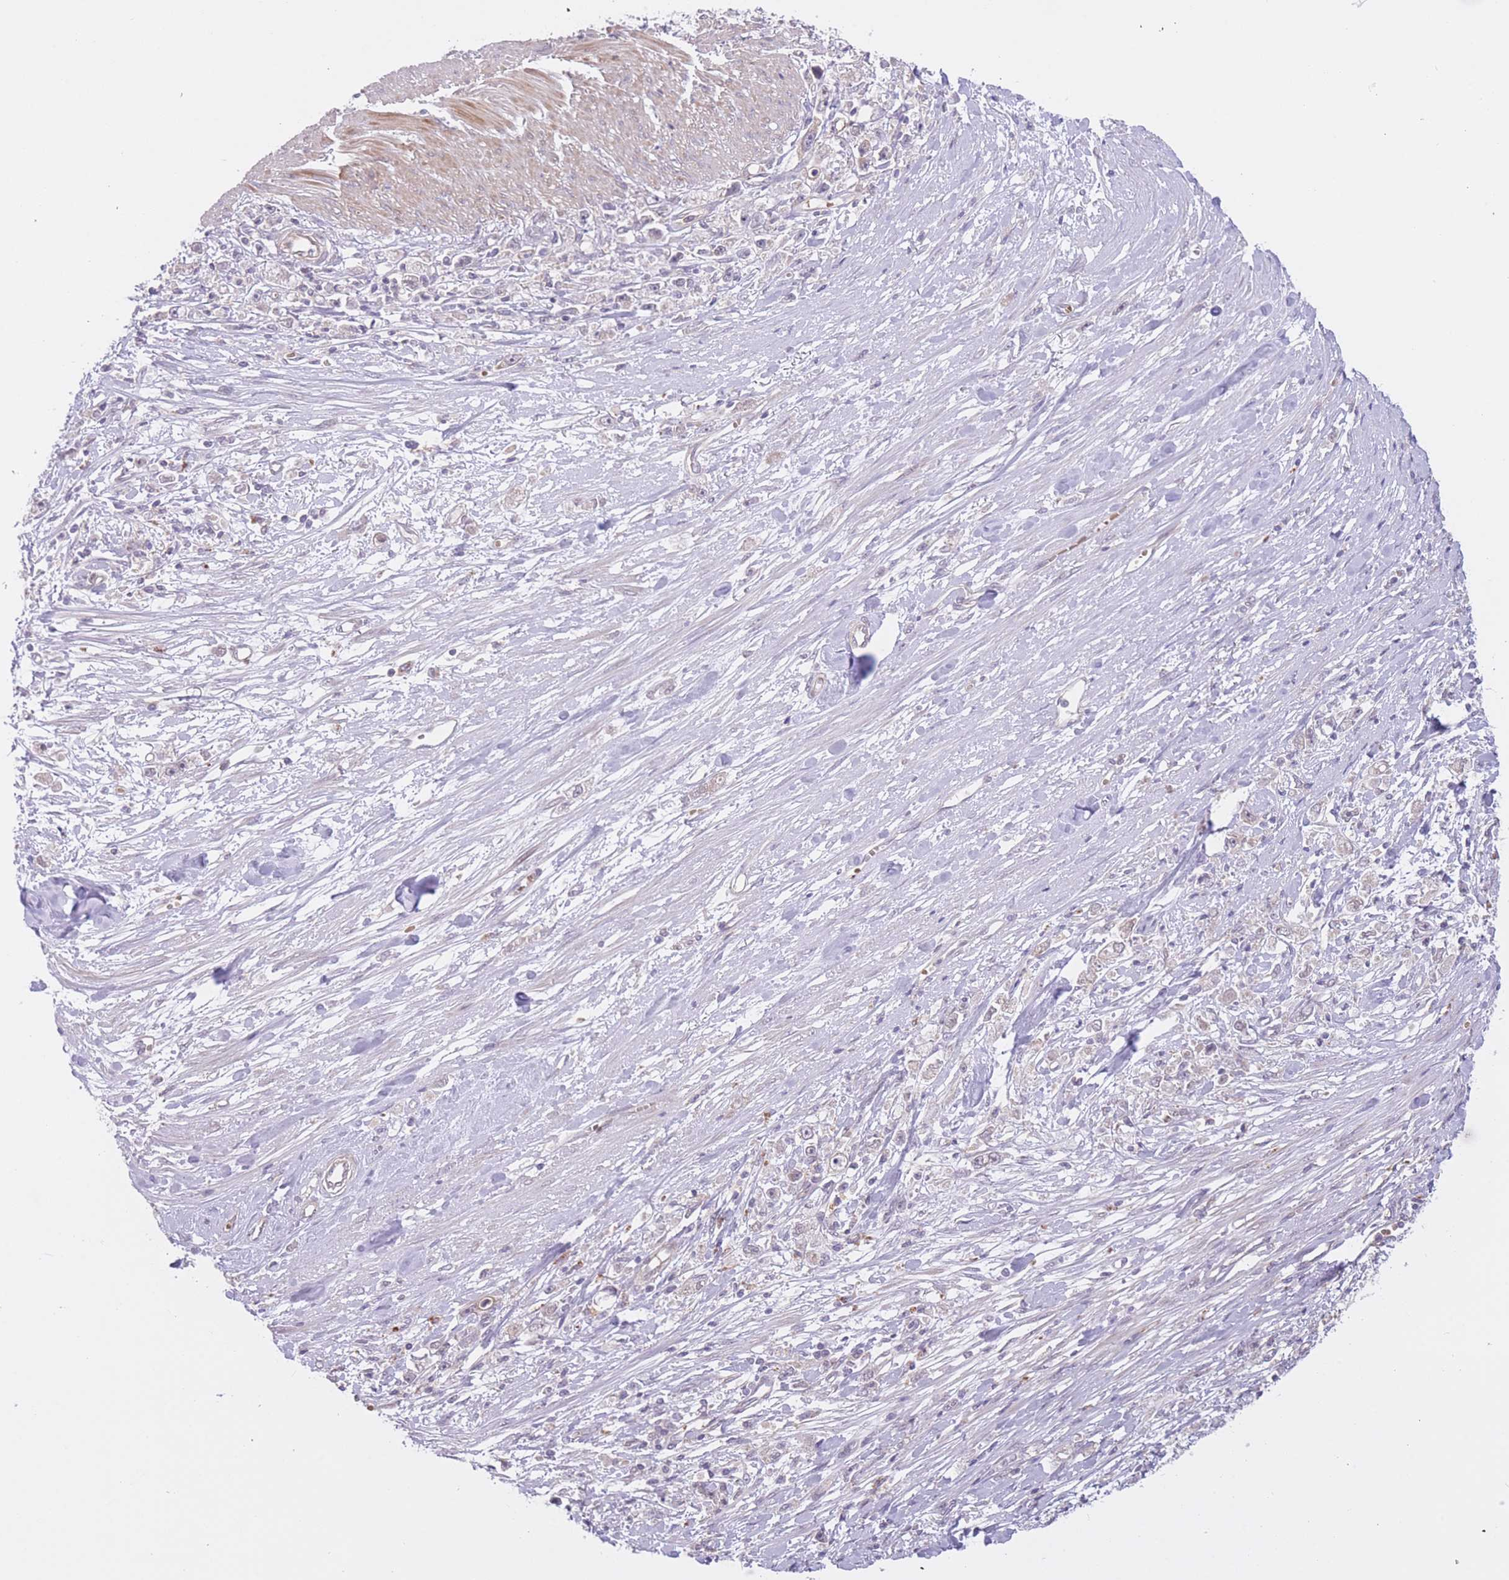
{"staining": {"intensity": "negative", "quantity": "none", "location": "none"}, "tissue": "stomach cancer", "cell_type": "Tumor cells", "image_type": "cancer", "snomed": [{"axis": "morphology", "description": "Adenocarcinoma, NOS"}, {"axis": "topography", "description": "Stomach"}], "caption": "Protein analysis of stomach adenocarcinoma shows no significant expression in tumor cells.", "gene": "FUT5", "patient": {"sex": "female", "age": 59}}